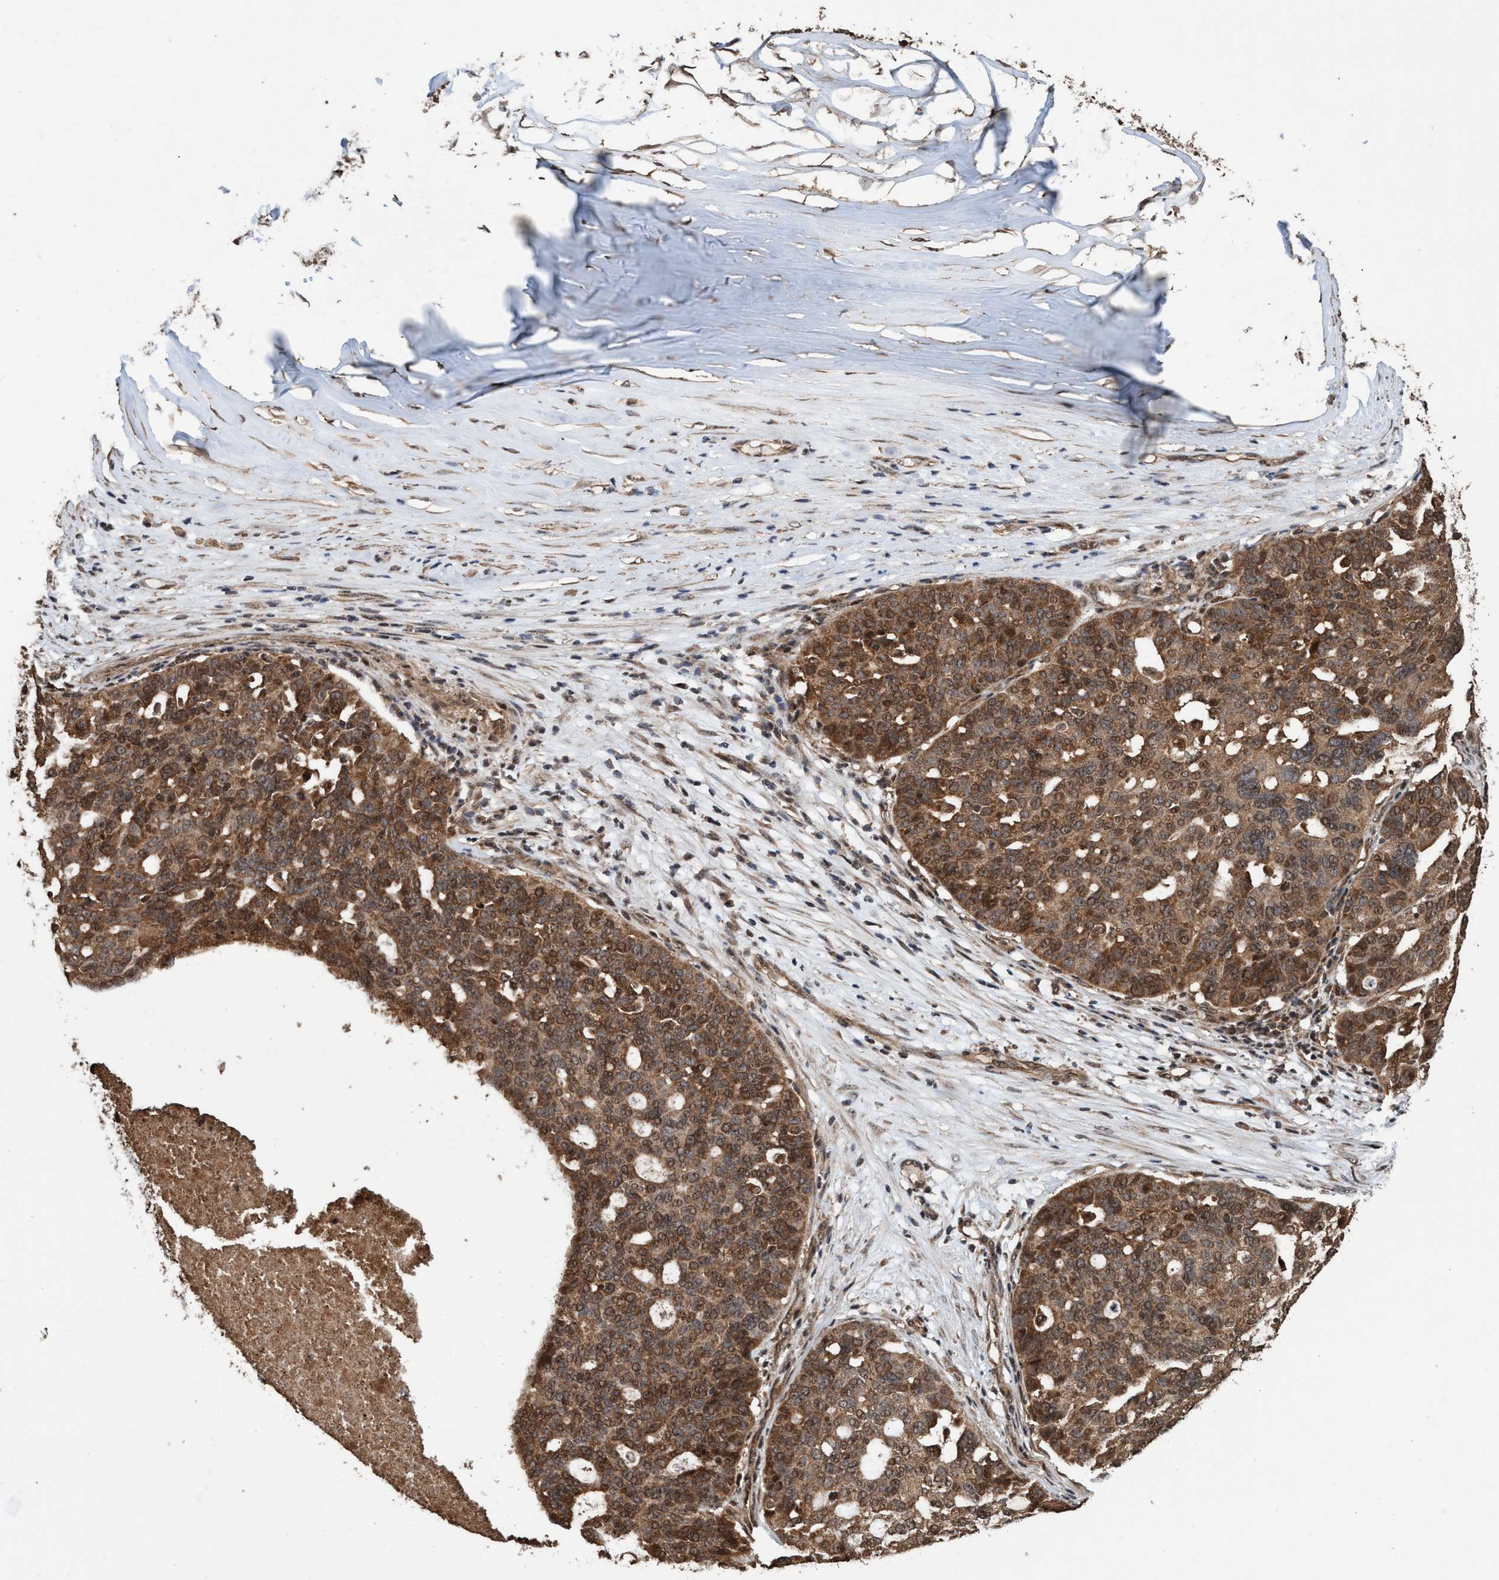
{"staining": {"intensity": "moderate", "quantity": ">75%", "location": "cytoplasmic/membranous,nuclear"}, "tissue": "ovarian cancer", "cell_type": "Tumor cells", "image_type": "cancer", "snomed": [{"axis": "morphology", "description": "Cystadenocarcinoma, serous, NOS"}, {"axis": "topography", "description": "Ovary"}], "caption": "Immunohistochemical staining of human ovarian serous cystadenocarcinoma shows moderate cytoplasmic/membranous and nuclear protein staining in about >75% of tumor cells. Using DAB (brown) and hematoxylin (blue) stains, captured at high magnification using brightfield microscopy.", "gene": "TRPC7", "patient": {"sex": "female", "age": 59}}